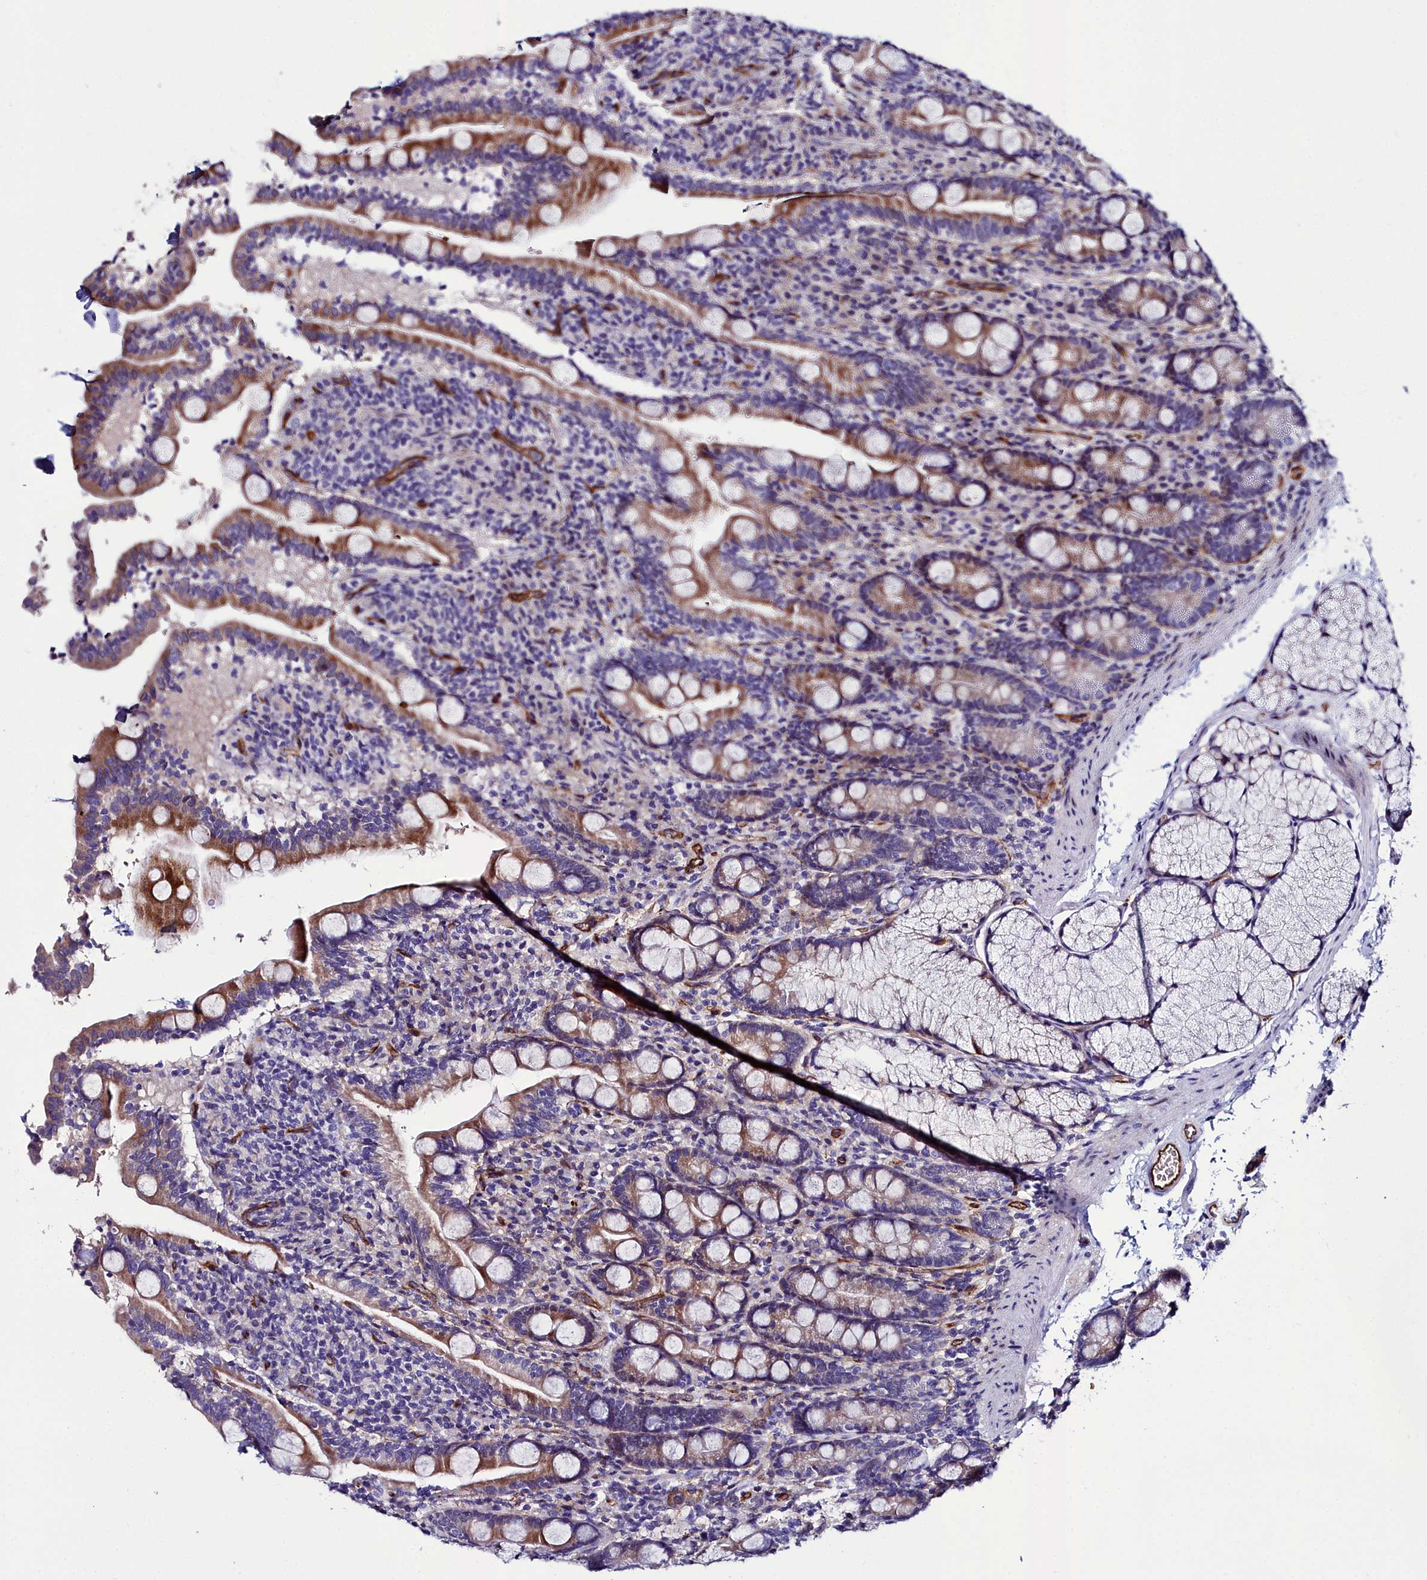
{"staining": {"intensity": "moderate", "quantity": "25%-75%", "location": "cytoplasmic/membranous"}, "tissue": "duodenum", "cell_type": "Glandular cells", "image_type": "normal", "snomed": [{"axis": "morphology", "description": "Normal tissue, NOS"}, {"axis": "topography", "description": "Duodenum"}], "caption": "Immunohistochemical staining of normal duodenum reveals medium levels of moderate cytoplasmic/membranous staining in about 25%-75% of glandular cells. The staining was performed using DAB (3,3'-diaminobenzidine), with brown indicating positive protein expression. Nuclei are stained blue with hematoxylin.", "gene": "CYP4F11", "patient": {"sex": "male", "age": 35}}